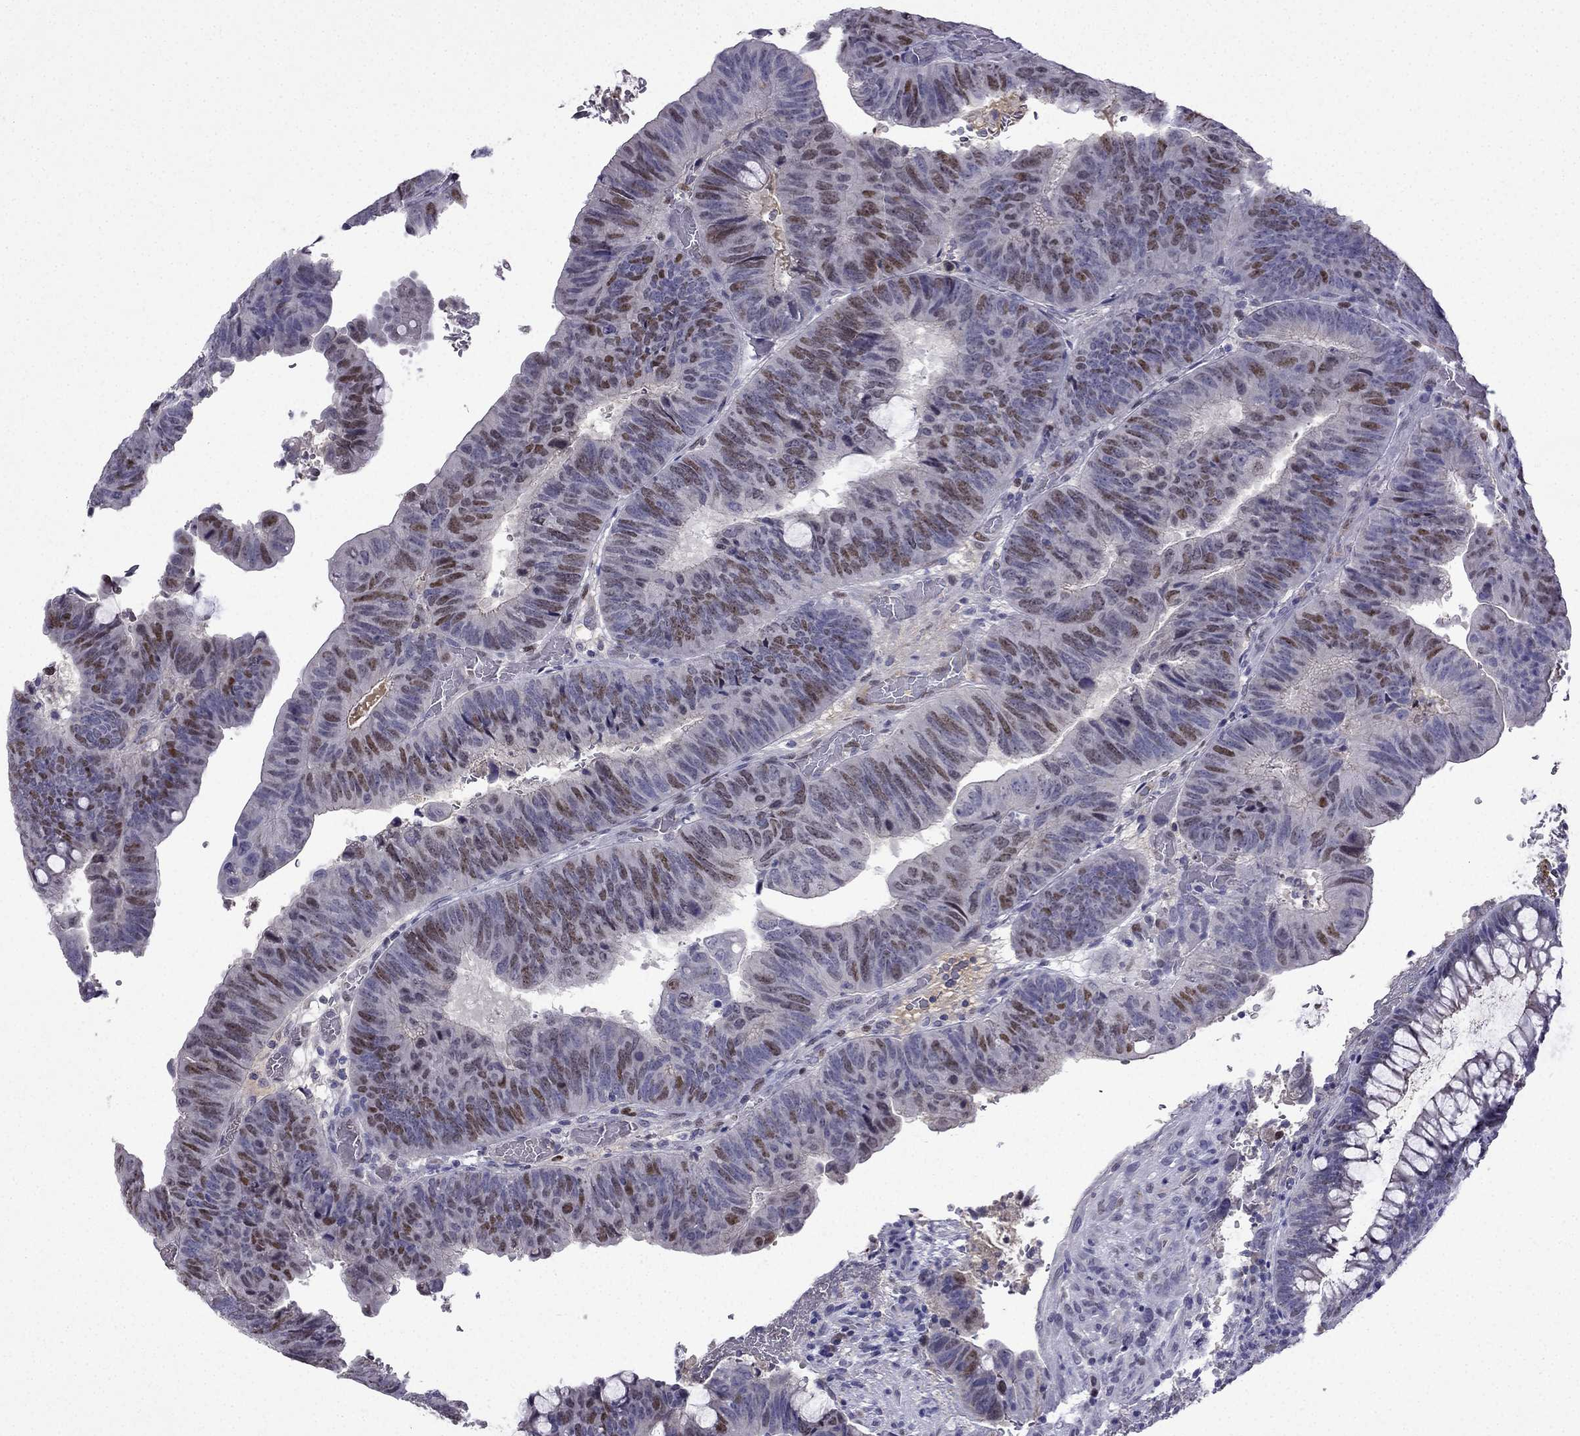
{"staining": {"intensity": "moderate", "quantity": "<25%", "location": "nuclear"}, "tissue": "colorectal cancer", "cell_type": "Tumor cells", "image_type": "cancer", "snomed": [{"axis": "morphology", "description": "Normal tissue, NOS"}, {"axis": "morphology", "description": "Adenocarcinoma, NOS"}, {"axis": "topography", "description": "Rectum"}], "caption": "IHC histopathology image of human colorectal adenocarcinoma stained for a protein (brown), which reveals low levels of moderate nuclear expression in approximately <25% of tumor cells.", "gene": "UHRF1", "patient": {"sex": "male", "age": 92}}